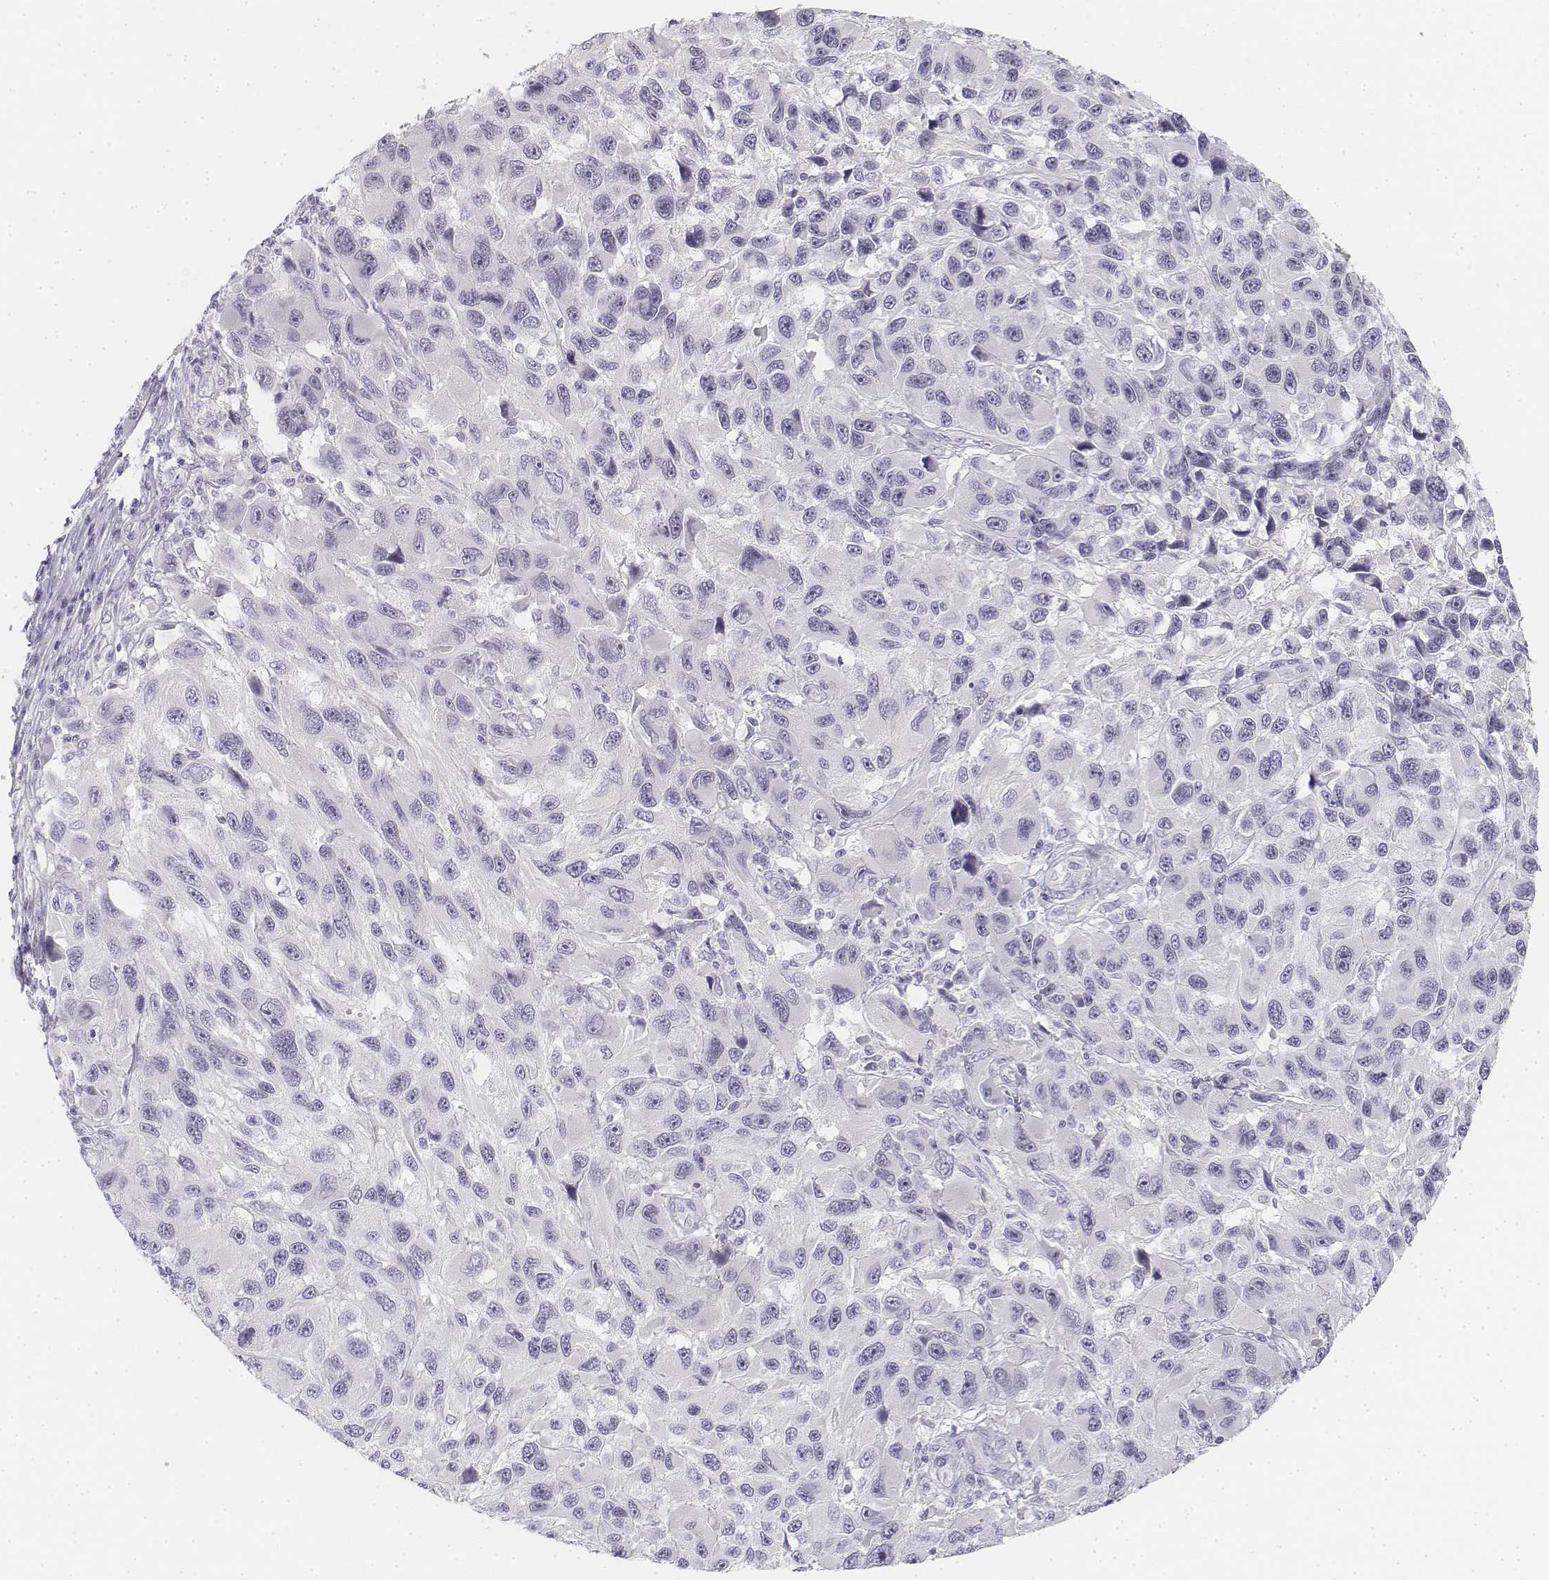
{"staining": {"intensity": "negative", "quantity": "none", "location": "none"}, "tissue": "melanoma", "cell_type": "Tumor cells", "image_type": "cancer", "snomed": [{"axis": "morphology", "description": "Malignant melanoma, NOS"}, {"axis": "topography", "description": "Skin"}], "caption": "A high-resolution image shows IHC staining of malignant melanoma, which displays no significant positivity in tumor cells.", "gene": "KRT25", "patient": {"sex": "male", "age": 53}}